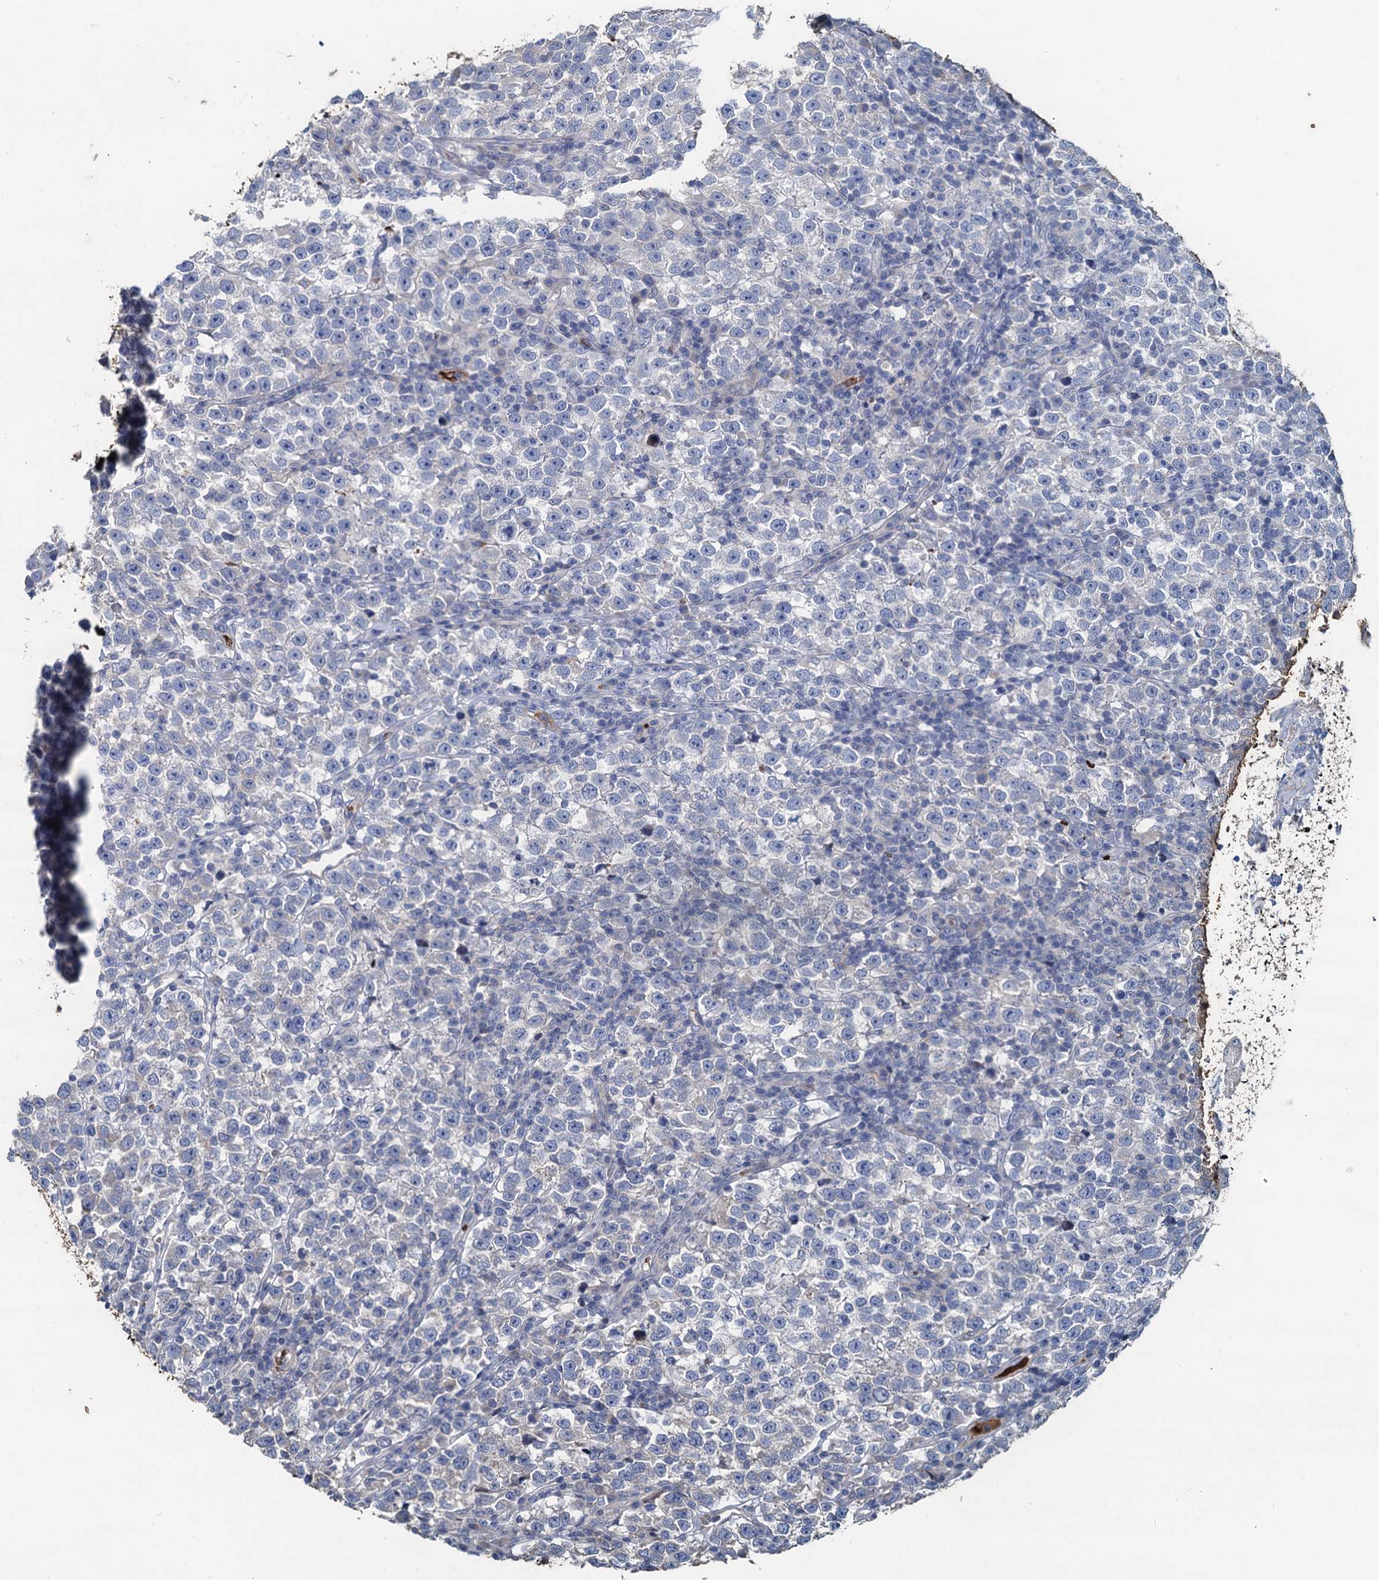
{"staining": {"intensity": "negative", "quantity": "none", "location": "none"}, "tissue": "testis cancer", "cell_type": "Tumor cells", "image_type": "cancer", "snomed": [{"axis": "morphology", "description": "Normal tissue, NOS"}, {"axis": "morphology", "description": "Seminoma, NOS"}, {"axis": "topography", "description": "Testis"}], "caption": "The IHC image has no significant expression in tumor cells of seminoma (testis) tissue.", "gene": "TCTN2", "patient": {"sex": "male", "age": 43}}